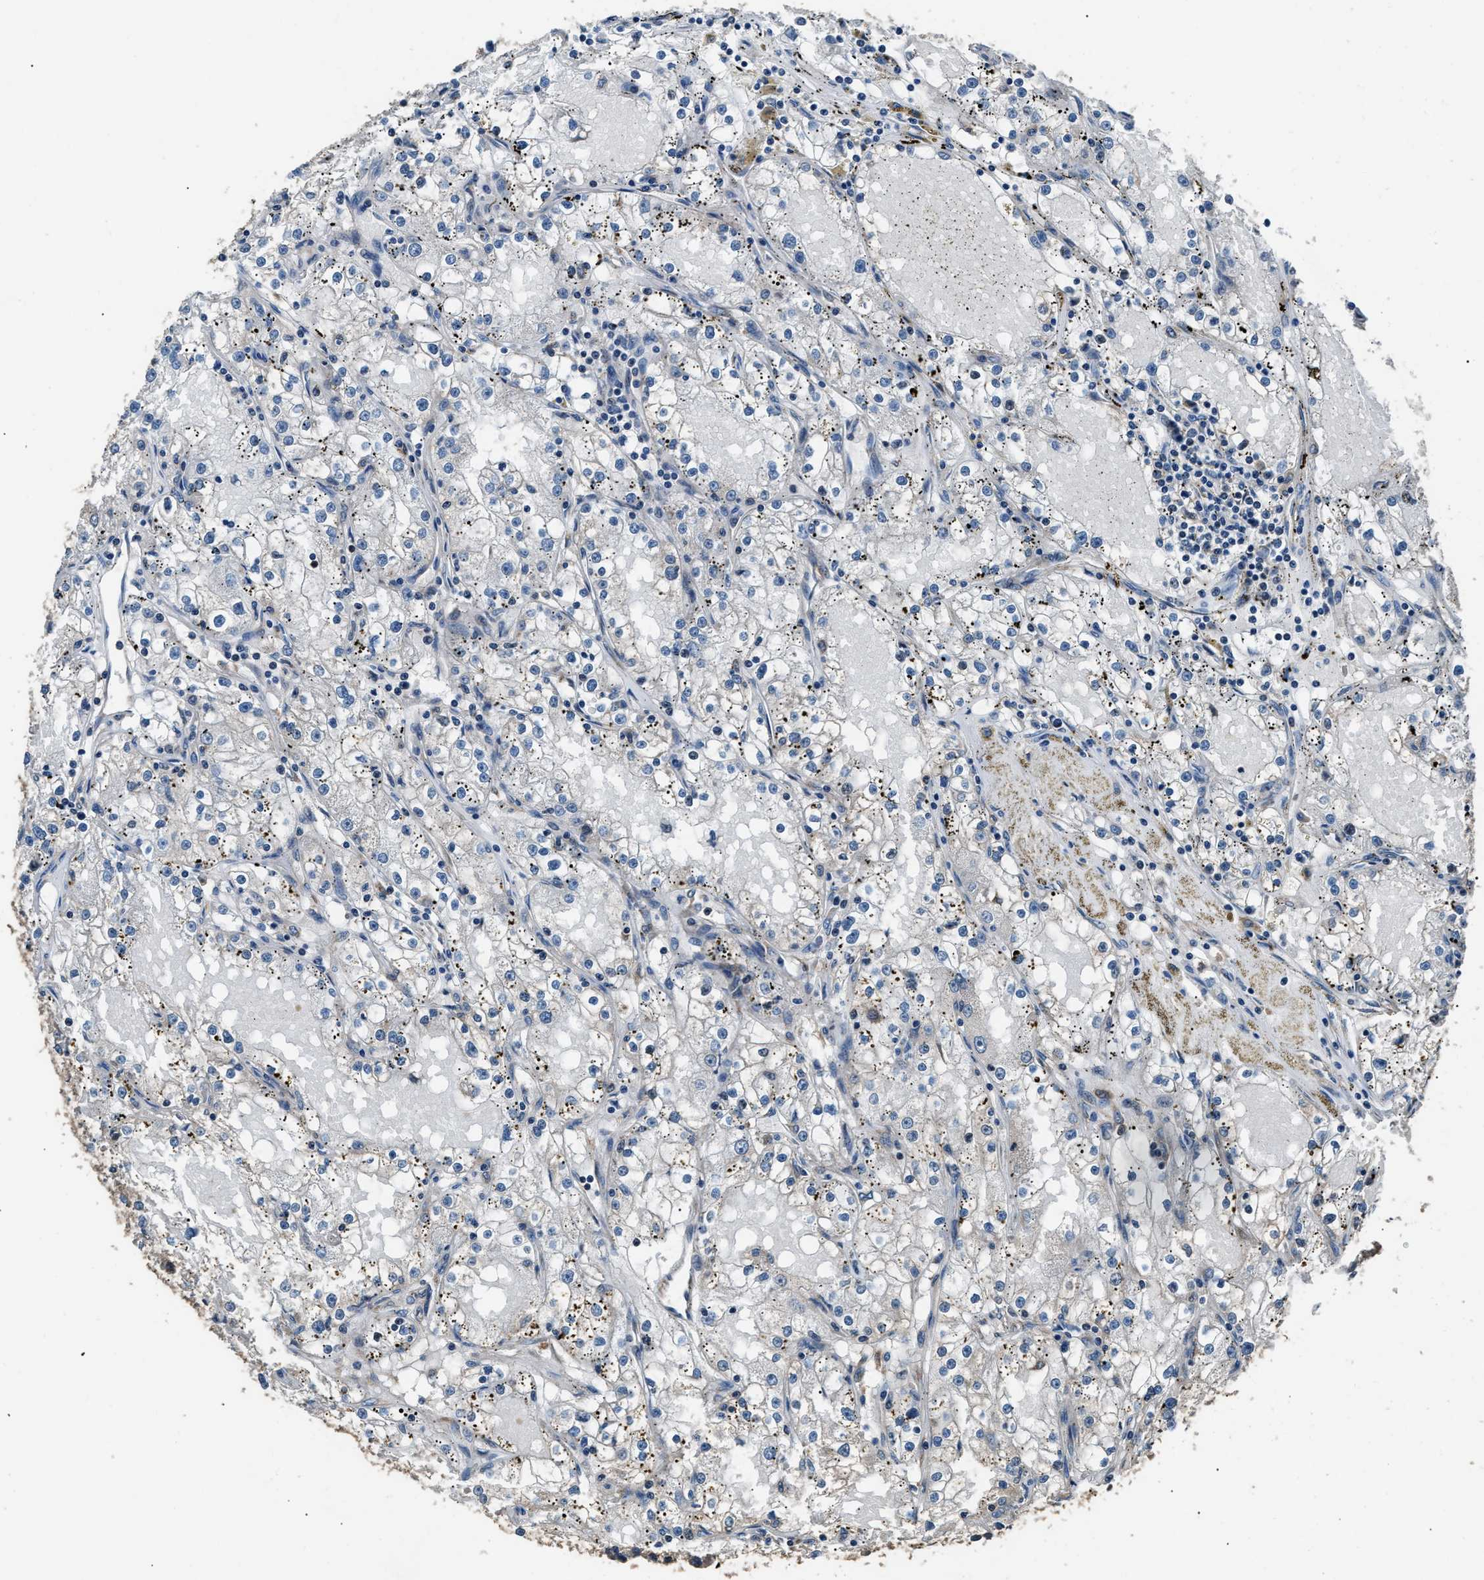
{"staining": {"intensity": "negative", "quantity": "none", "location": "none"}, "tissue": "renal cancer", "cell_type": "Tumor cells", "image_type": "cancer", "snomed": [{"axis": "morphology", "description": "Adenocarcinoma, NOS"}, {"axis": "topography", "description": "Kidney"}], "caption": "A high-resolution micrograph shows immunohistochemistry staining of adenocarcinoma (renal), which reveals no significant staining in tumor cells.", "gene": "IMPDH2", "patient": {"sex": "male", "age": 56}}